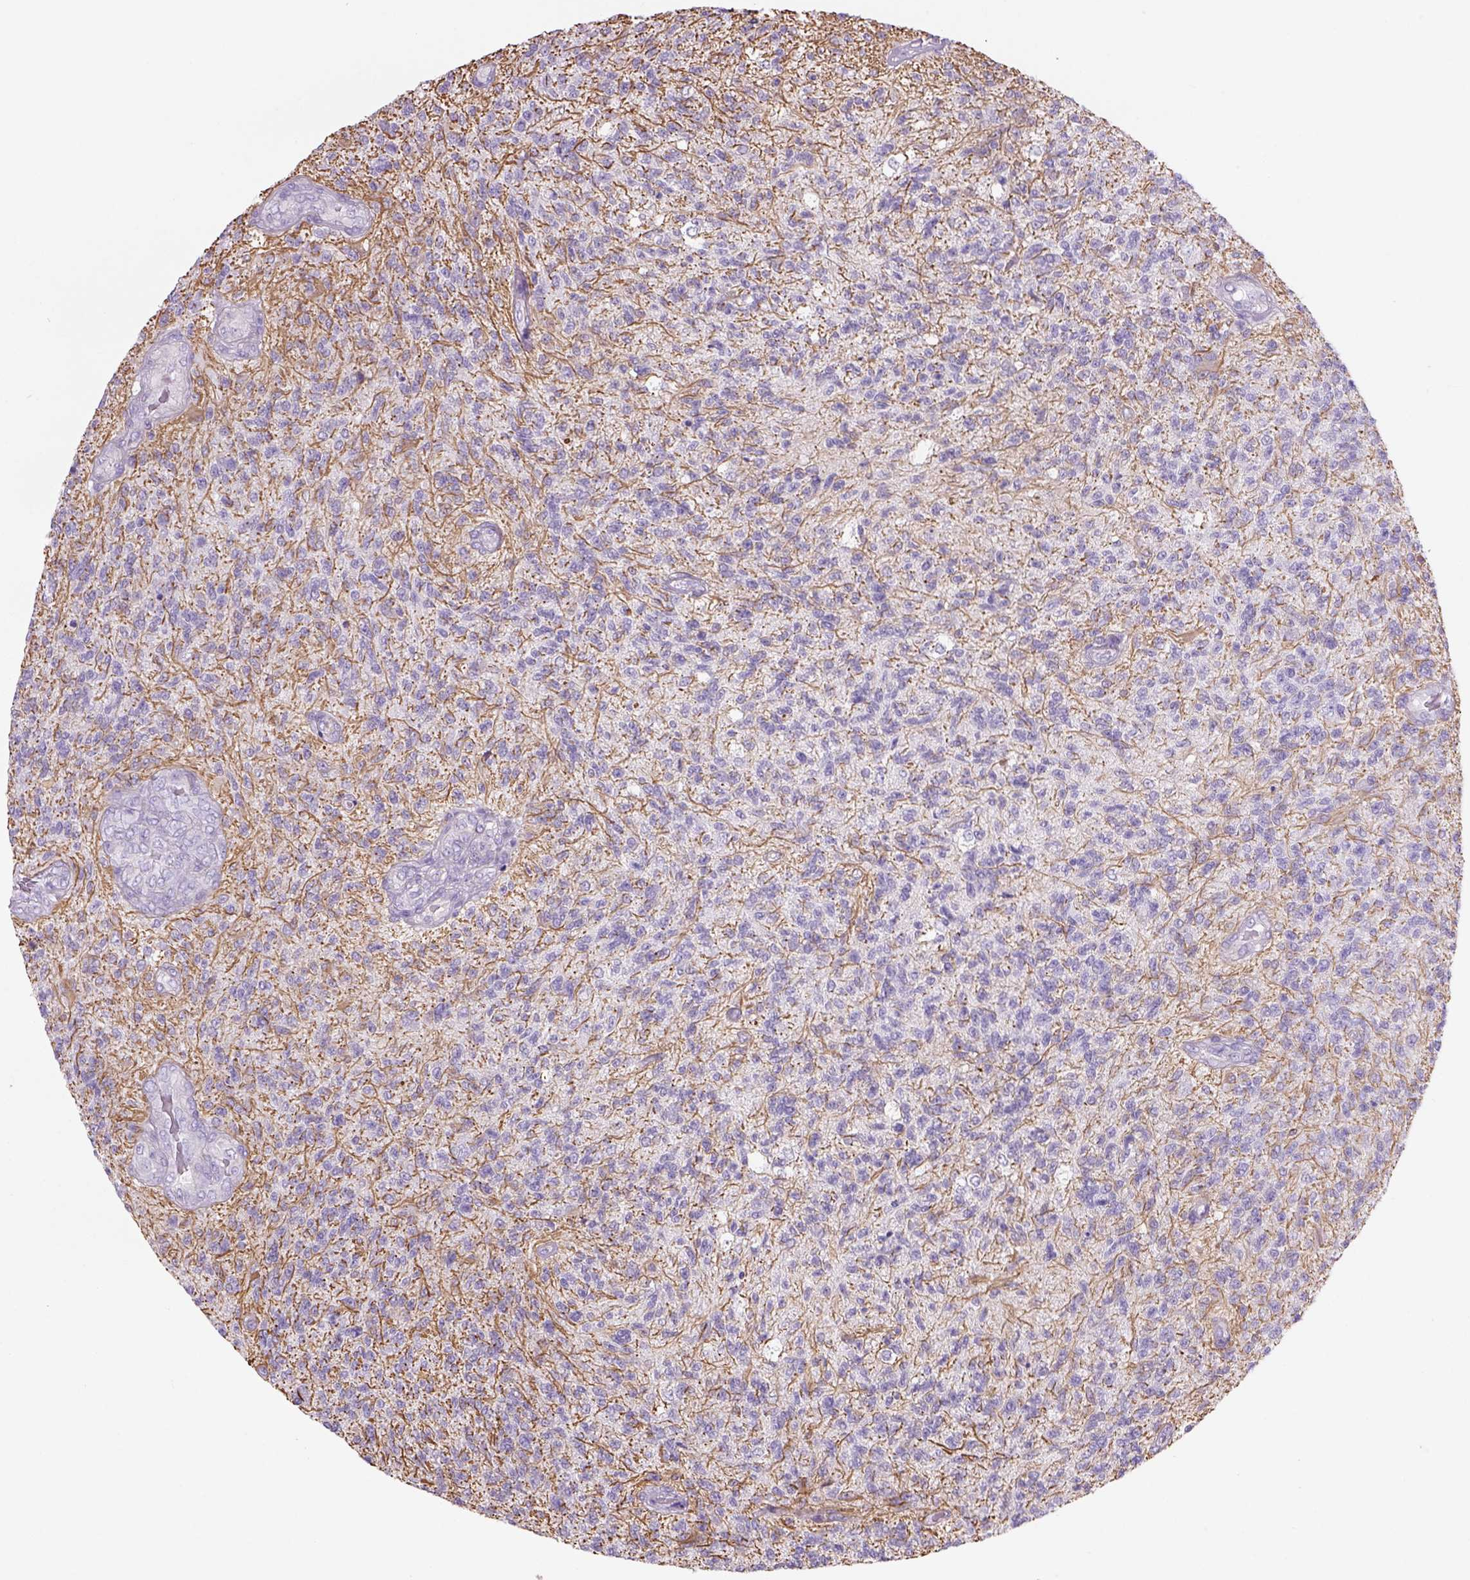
{"staining": {"intensity": "negative", "quantity": "none", "location": "none"}, "tissue": "glioma", "cell_type": "Tumor cells", "image_type": "cancer", "snomed": [{"axis": "morphology", "description": "Glioma, malignant, High grade"}, {"axis": "topography", "description": "Brain"}], "caption": "There is no significant staining in tumor cells of high-grade glioma (malignant). The staining was performed using DAB (3,3'-diaminobenzidine) to visualize the protein expression in brown, while the nuclei were stained in blue with hematoxylin (Magnification: 20x).", "gene": "TENM4", "patient": {"sex": "male", "age": 56}}